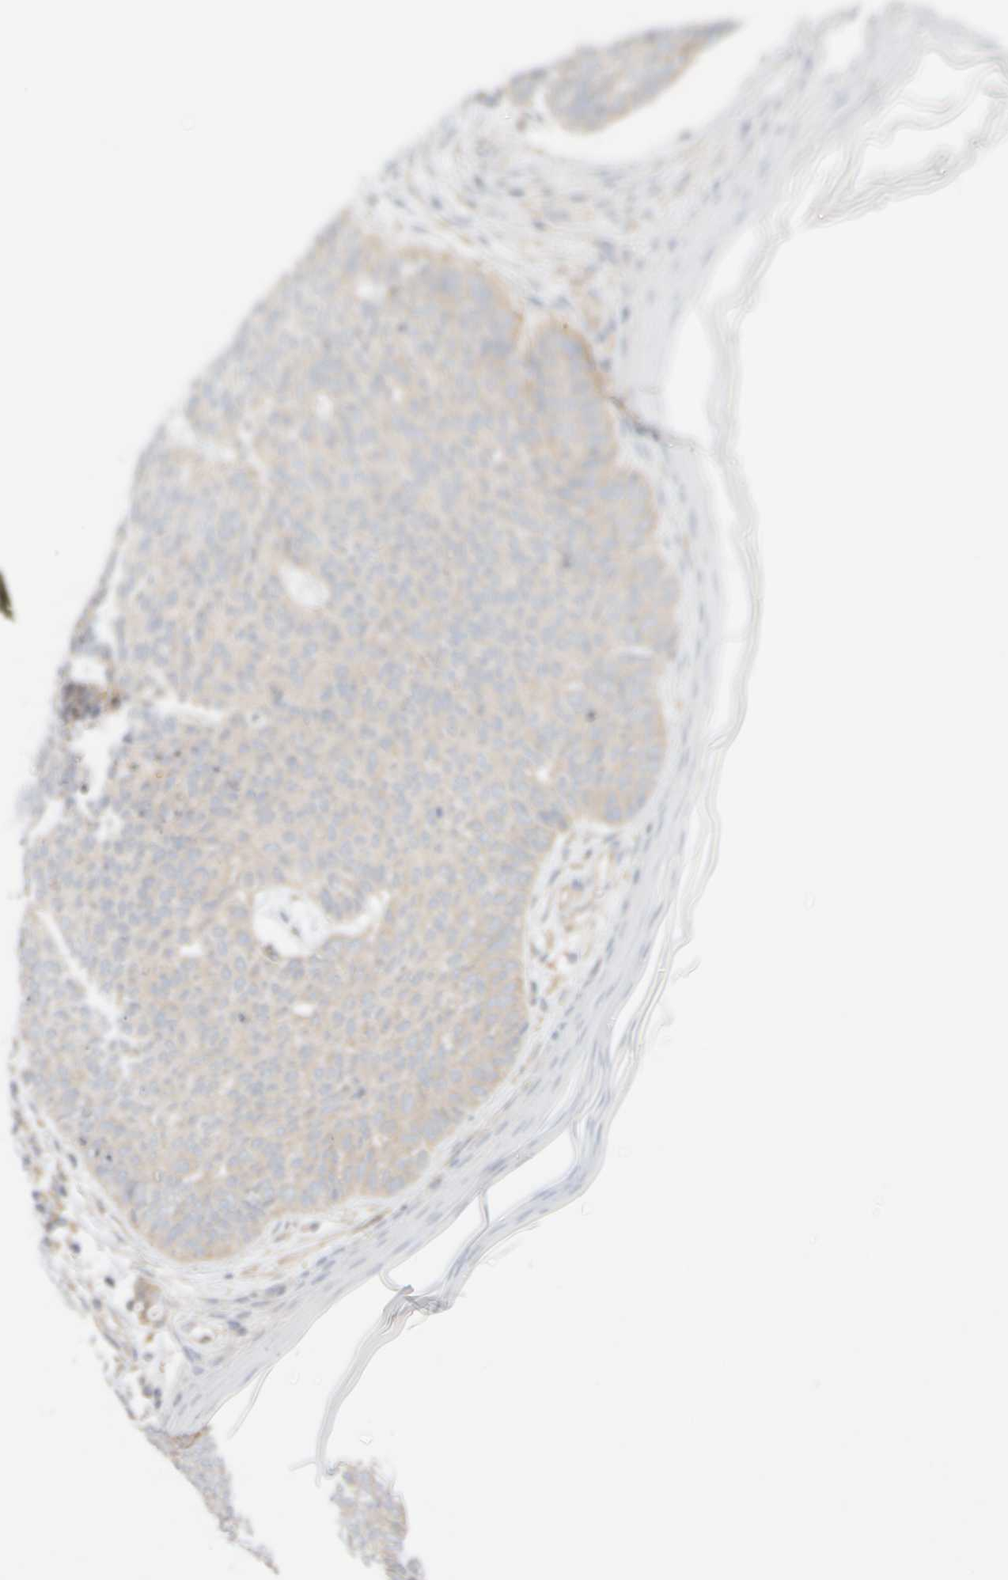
{"staining": {"intensity": "weak", "quantity": "<25%", "location": "cytoplasmic/membranous"}, "tissue": "skin cancer", "cell_type": "Tumor cells", "image_type": "cancer", "snomed": [{"axis": "morphology", "description": "Normal tissue, NOS"}, {"axis": "morphology", "description": "Basal cell carcinoma"}, {"axis": "topography", "description": "Skin"}], "caption": "This image is of basal cell carcinoma (skin) stained with immunohistochemistry (IHC) to label a protein in brown with the nuclei are counter-stained blue. There is no expression in tumor cells. (DAB IHC visualized using brightfield microscopy, high magnification).", "gene": "RABEP1", "patient": {"sex": "male", "age": 50}}